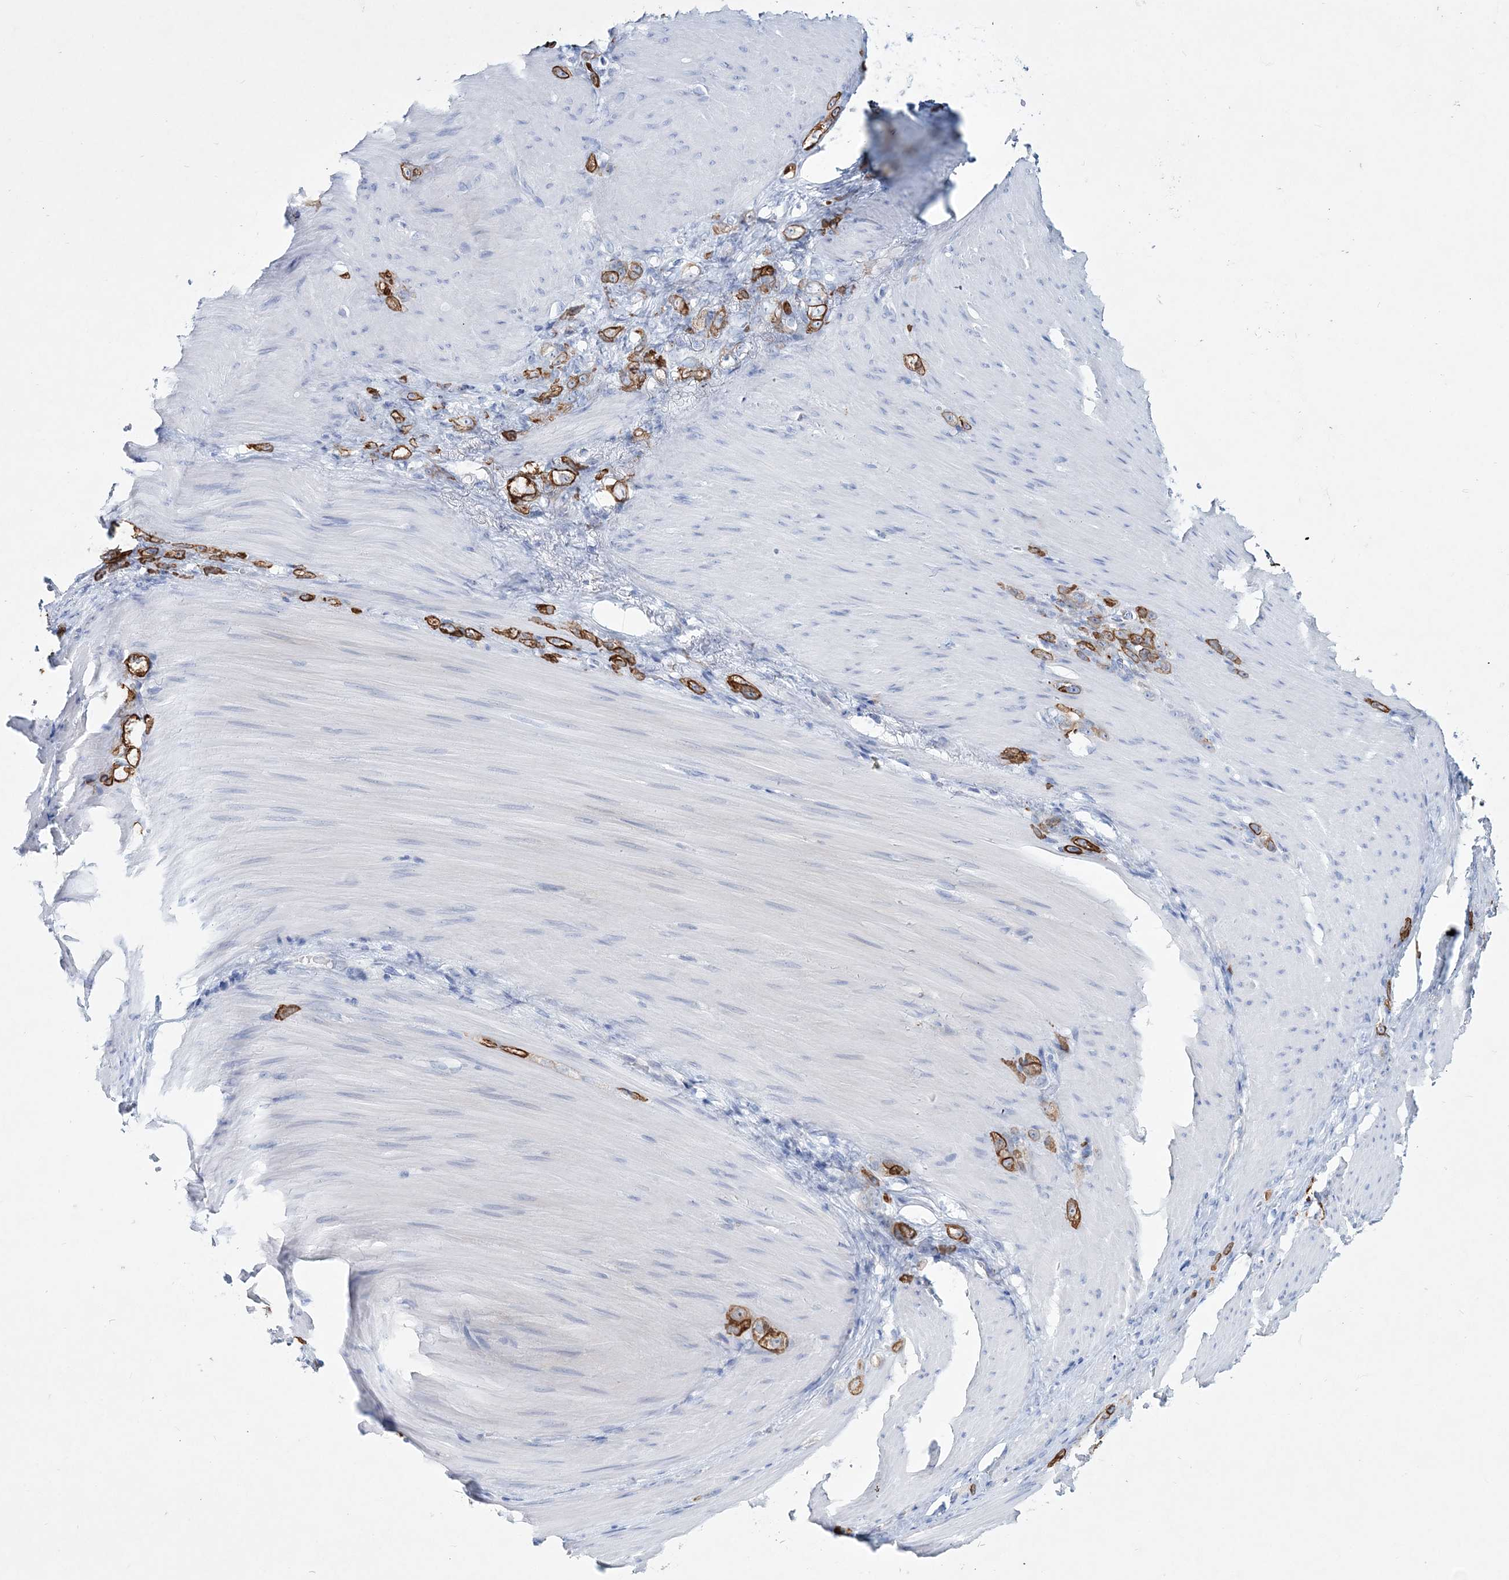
{"staining": {"intensity": "moderate", "quantity": ">75%", "location": "cytoplasmic/membranous"}, "tissue": "stomach cancer", "cell_type": "Tumor cells", "image_type": "cancer", "snomed": [{"axis": "morphology", "description": "Normal tissue, NOS"}, {"axis": "morphology", "description": "Adenocarcinoma, NOS"}, {"axis": "topography", "description": "Stomach"}], "caption": "Protein expression analysis of human stomach cancer reveals moderate cytoplasmic/membranous expression in approximately >75% of tumor cells.", "gene": "ADGRL1", "patient": {"sex": "male", "age": 82}}